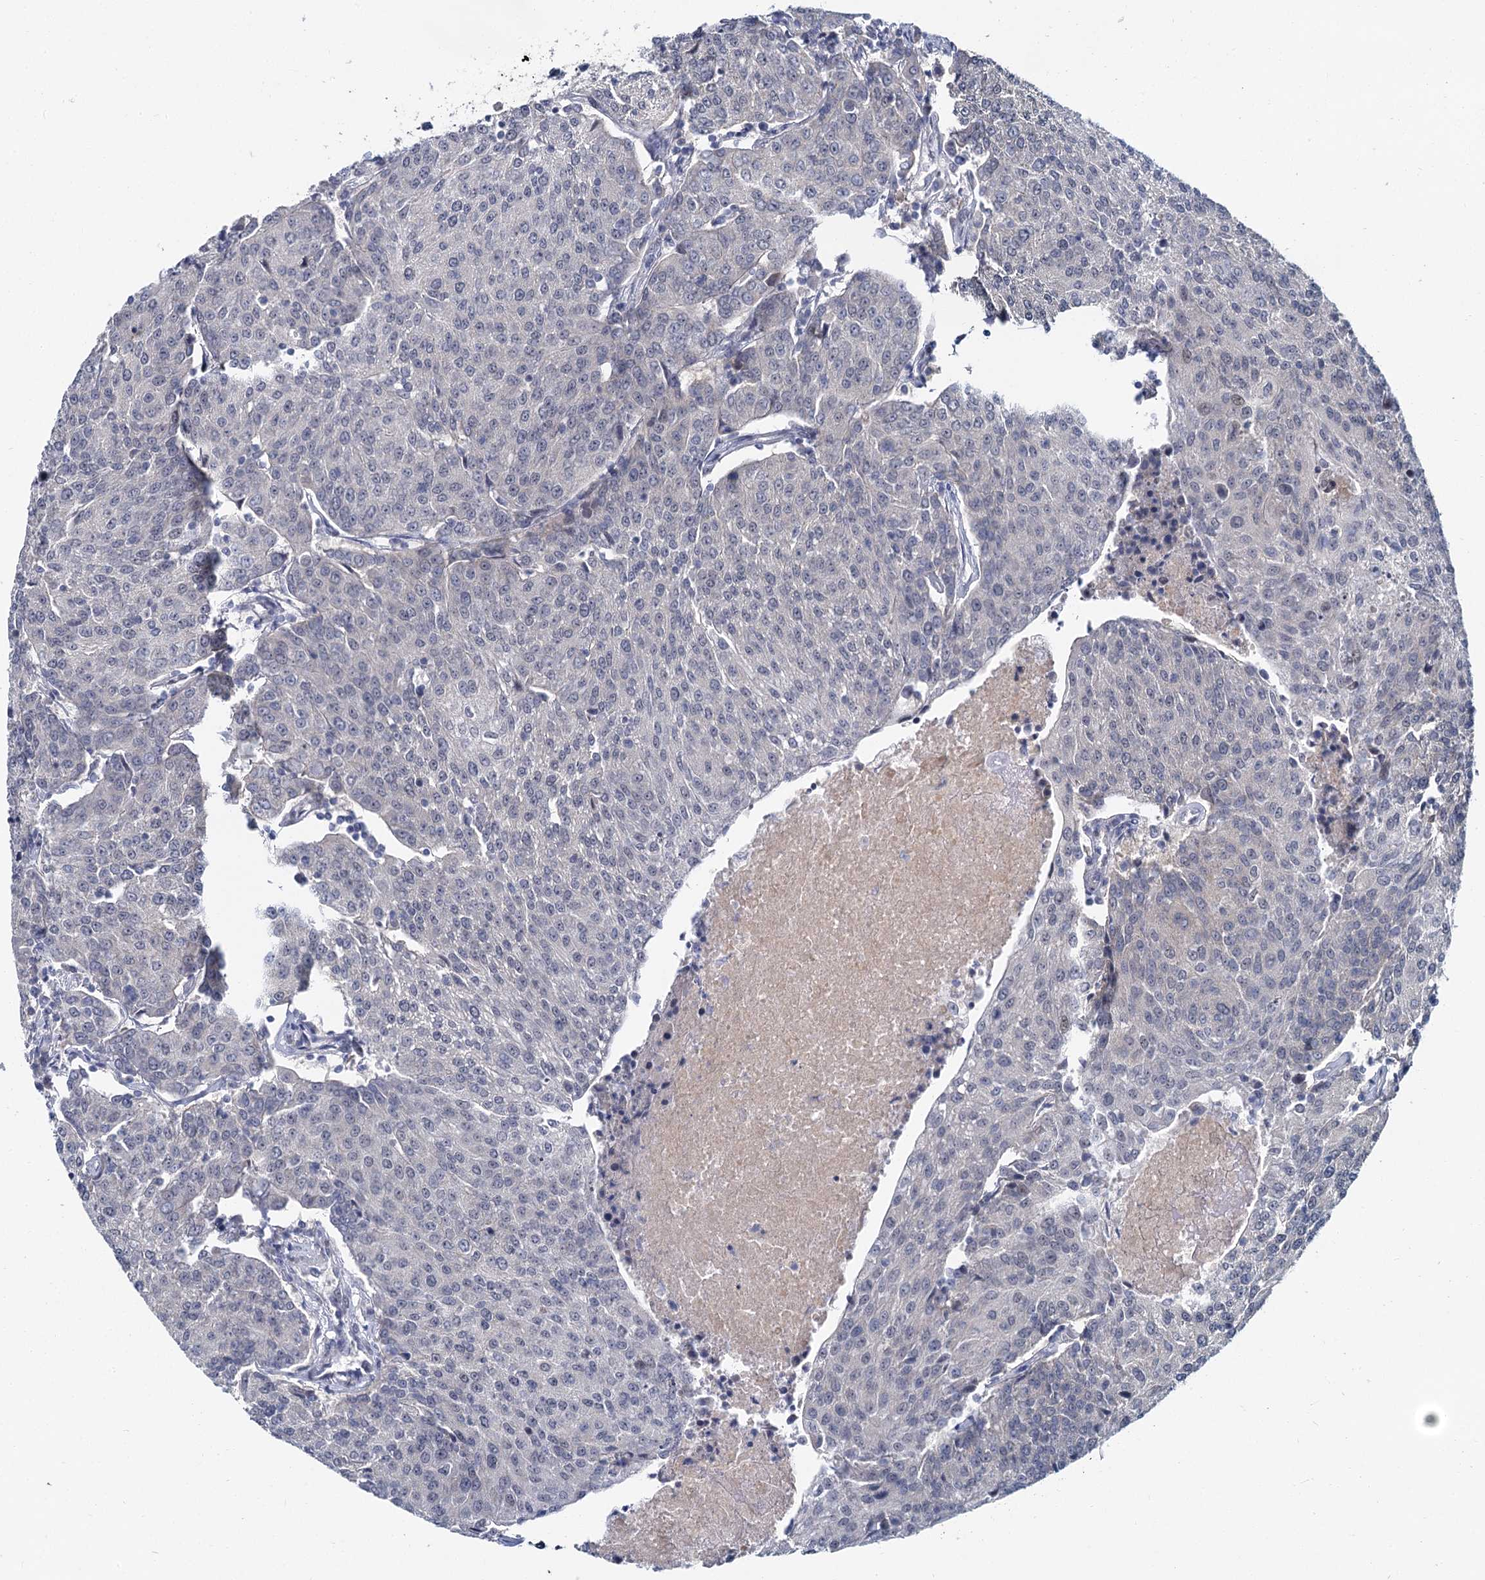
{"staining": {"intensity": "negative", "quantity": "none", "location": "none"}, "tissue": "urothelial cancer", "cell_type": "Tumor cells", "image_type": "cancer", "snomed": [{"axis": "morphology", "description": "Urothelial carcinoma, High grade"}, {"axis": "topography", "description": "Urinary bladder"}], "caption": "Photomicrograph shows no significant protein positivity in tumor cells of urothelial carcinoma (high-grade). The staining was performed using DAB to visualize the protein expression in brown, while the nuclei were stained in blue with hematoxylin (Magnification: 20x).", "gene": "ACRBP", "patient": {"sex": "female", "age": 85}}